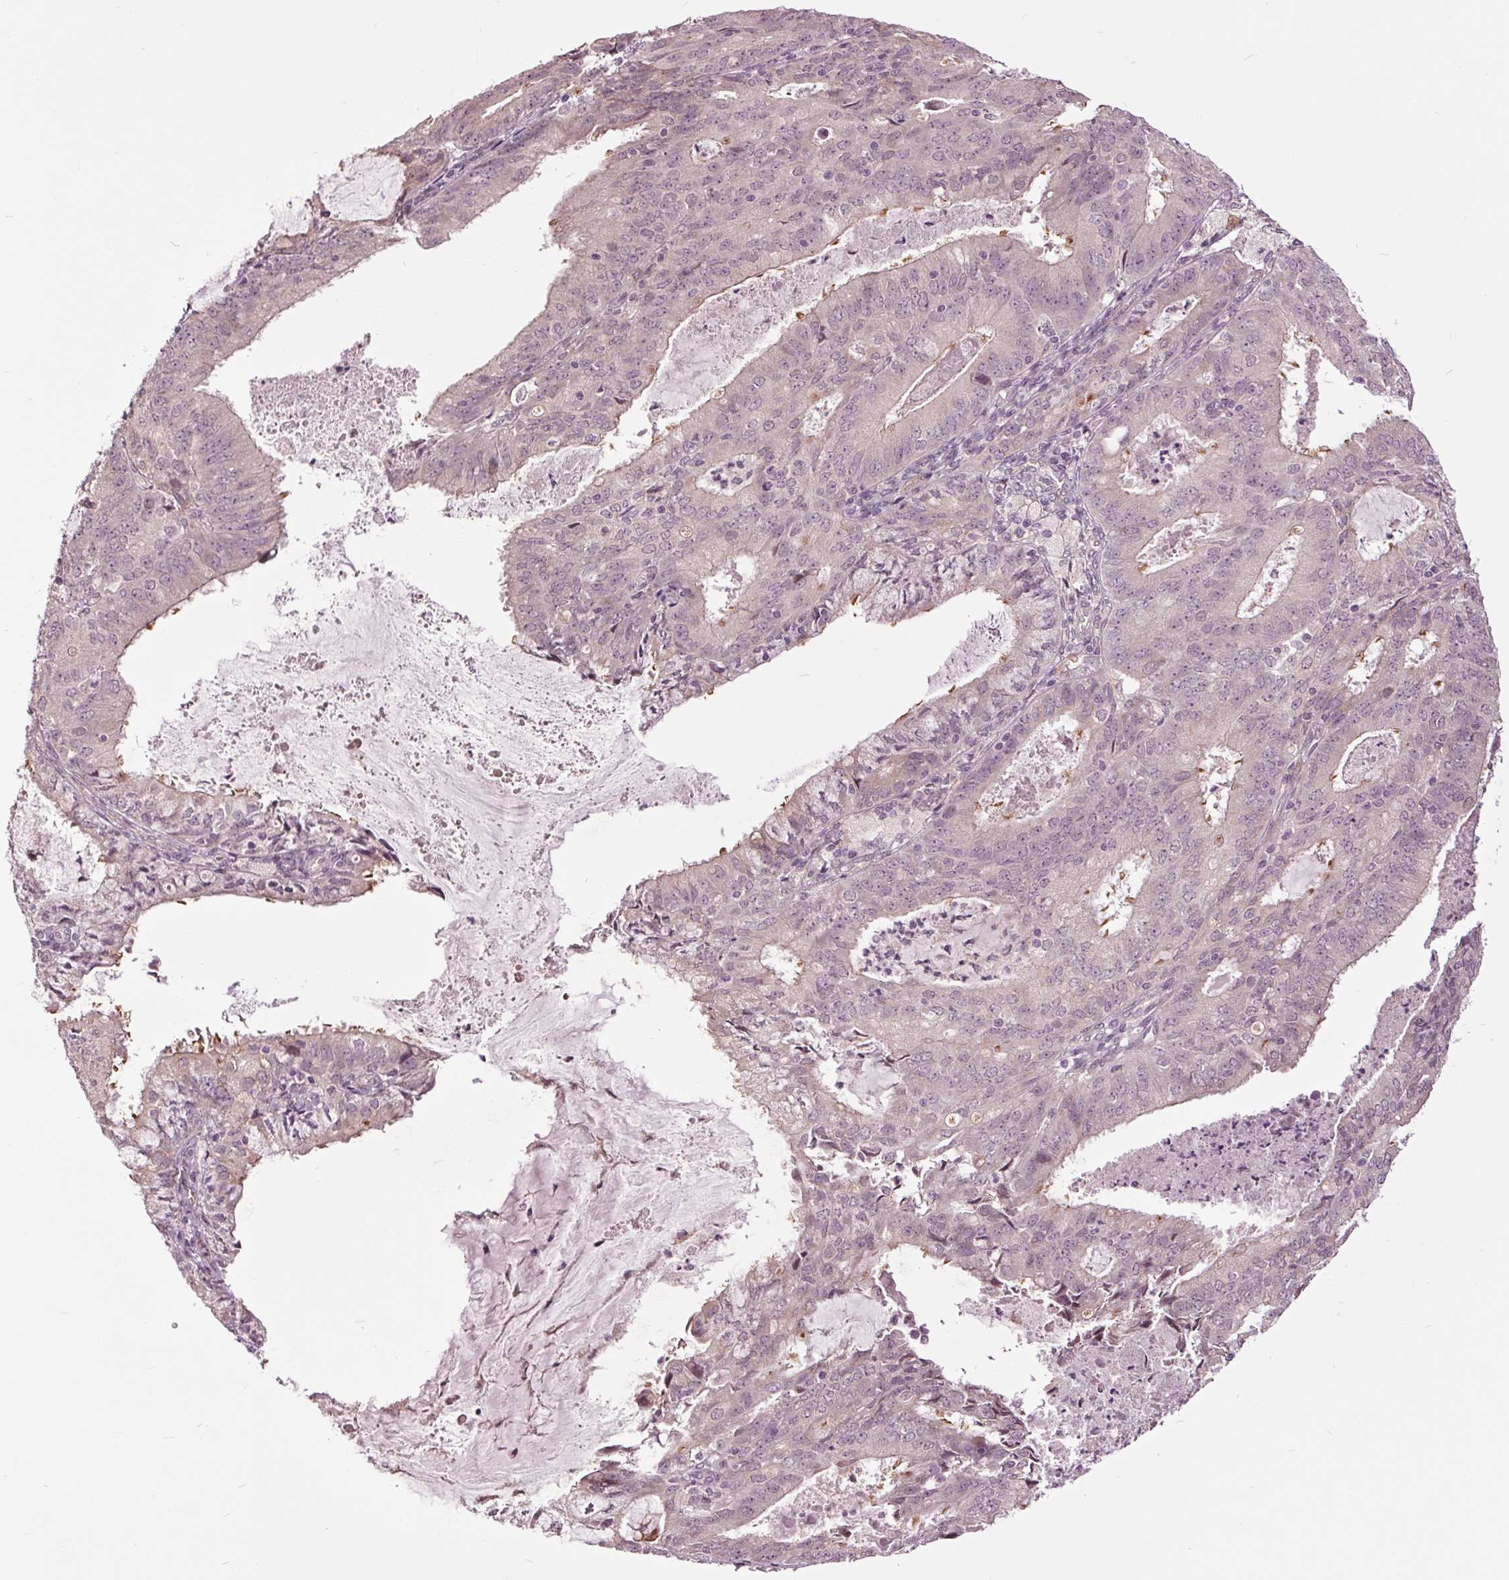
{"staining": {"intensity": "weak", "quantity": "<25%", "location": "cytoplasmic/membranous"}, "tissue": "endometrial cancer", "cell_type": "Tumor cells", "image_type": "cancer", "snomed": [{"axis": "morphology", "description": "Adenocarcinoma, NOS"}, {"axis": "topography", "description": "Endometrium"}], "caption": "Image shows no protein expression in tumor cells of endometrial cancer (adenocarcinoma) tissue.", "gene": "HAUS5", "patient": {"sex": "female", "age": 57}}